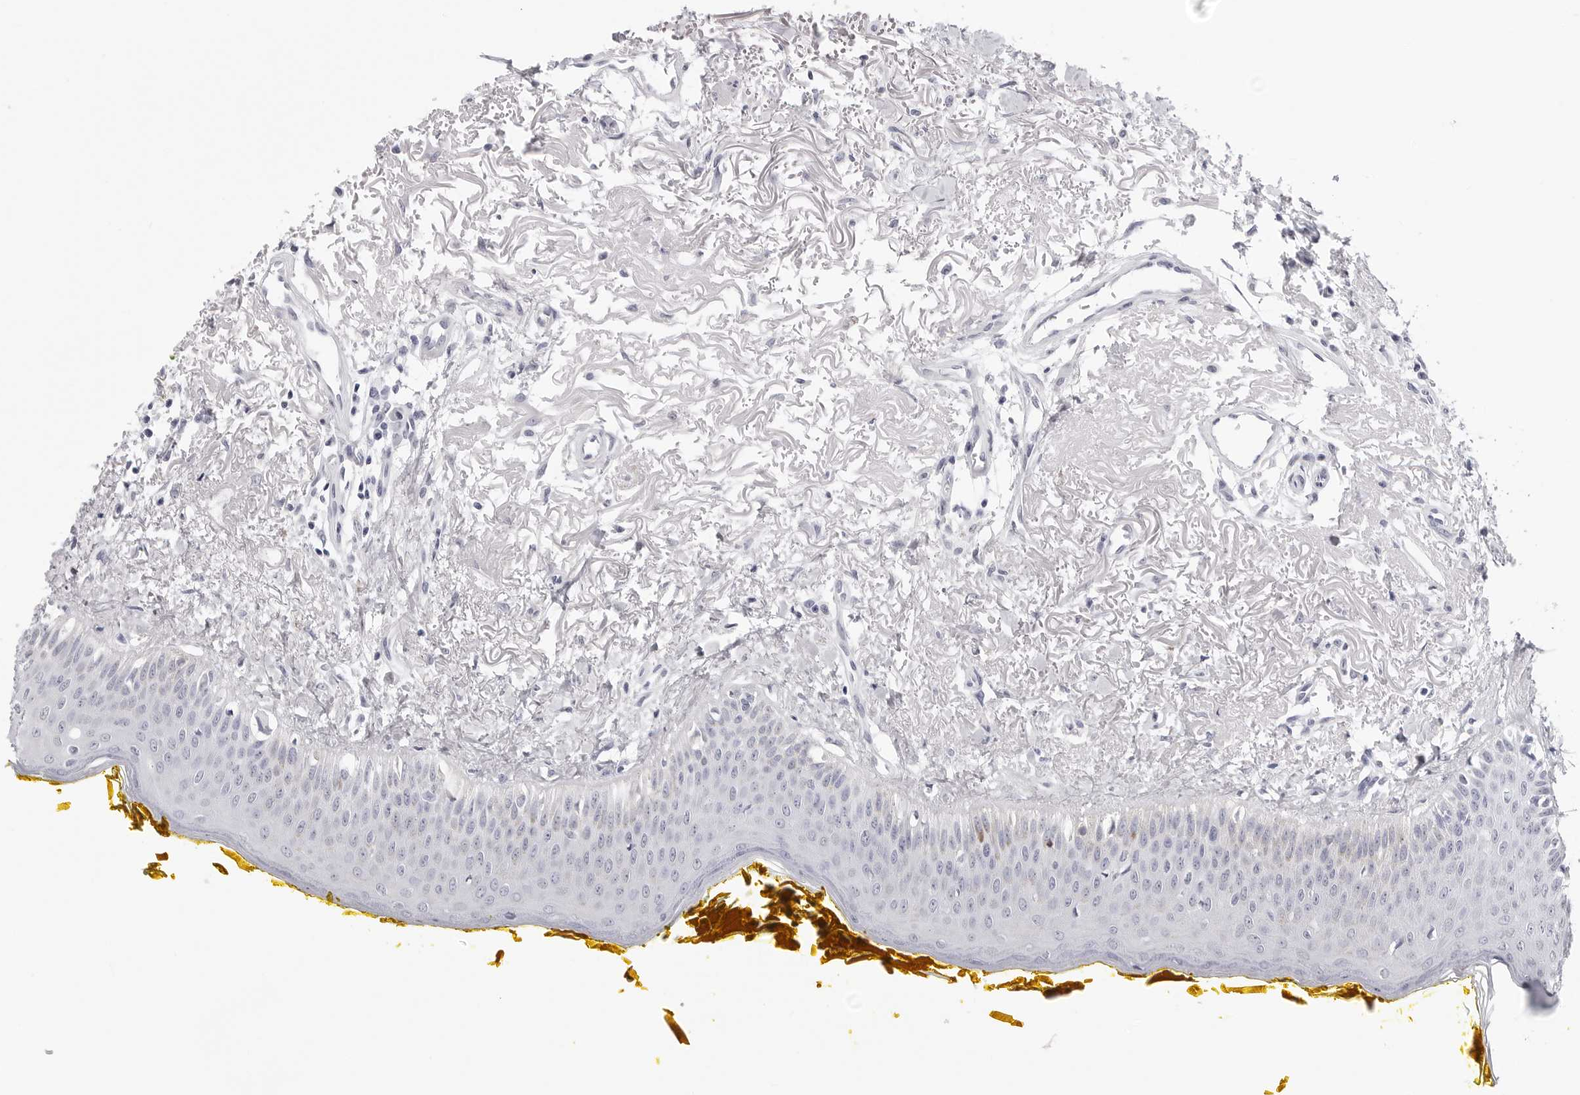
{"staining": {"intensity": "negative", "quantity": "none", "location": "none"}, "tissue": "oral mucosa", "cell_type": "Squamous epithelial cells", "image_type": "normal", "snomed": [{"axis": "morphology", "description": "Normal tissue, NOS"}, {"axis": "topography", "description": "Oral tissue"}], "caption": "This is an immunohistochemistry histopathology image of unremarkable oral mucosa. There is no expression in squamous epithelial cells.", "gene": "TSSK1B", "patient": {"sex": "female", "age": 70}}